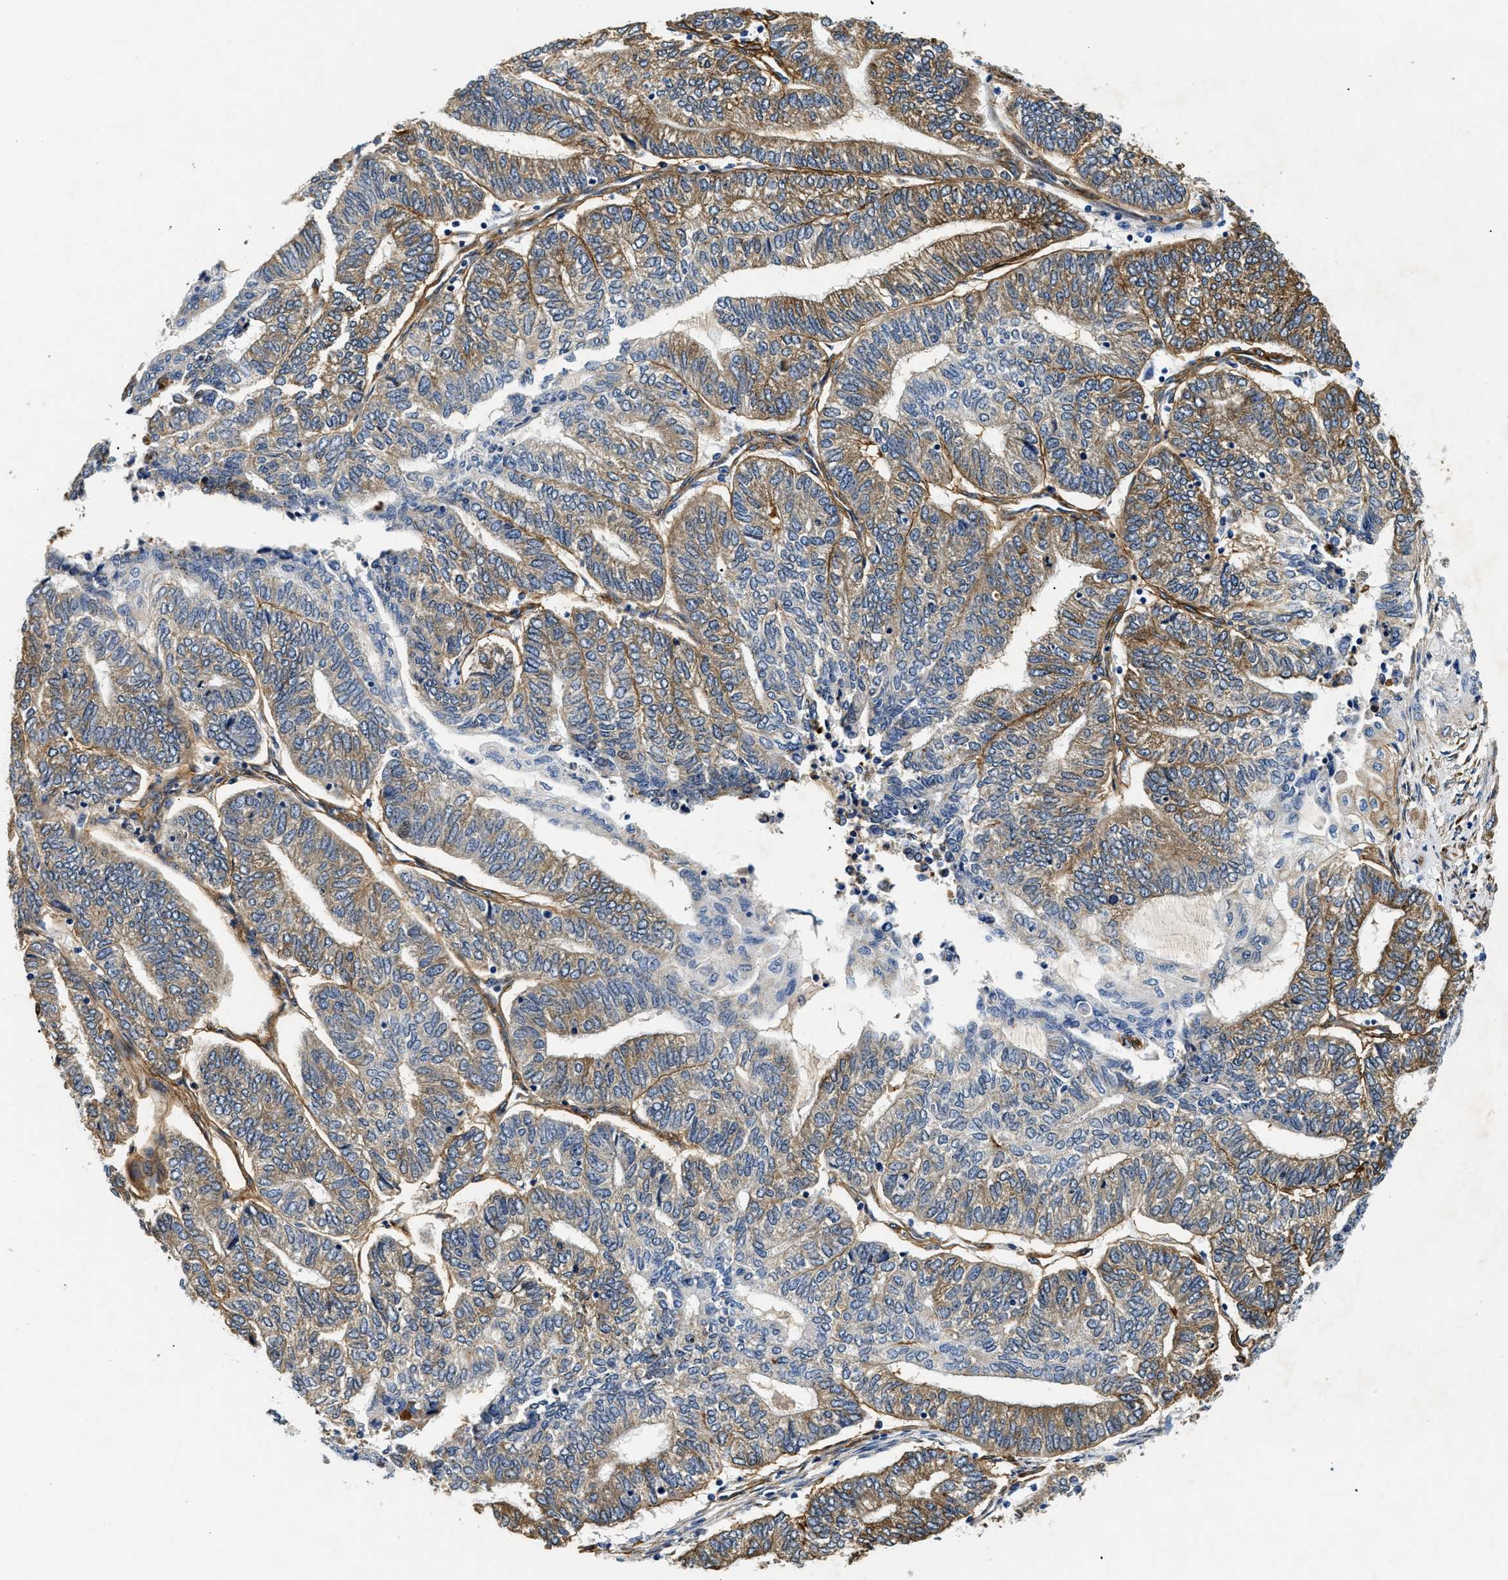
{"staining": {"intensity": "moderate", "quantity": "25%-75%", "location": "cytoplasmic/membranous"}, "tissue": "endometrial cancer", "cell_type": "Tumor cells", "image_type": "cancer", "snomed": [{"axis": "morphology", "description": "Adenocarcinoma, NOS"}, {"axis": "topography", "description": "Uterus"}, {"axis": "topography", "description": "Endometrium"}], "caption": "Immunohistochemistry of human endometrial adenocarcinoma demonstrates medium levels of moderate cytoplasmic/membranous expression in approximately 25%-75% of tumor cells. (IHC, brightfield microscopy, high magnification).", "gene": "LAMA3", "patient": {"sex": "female", "age": 70}}